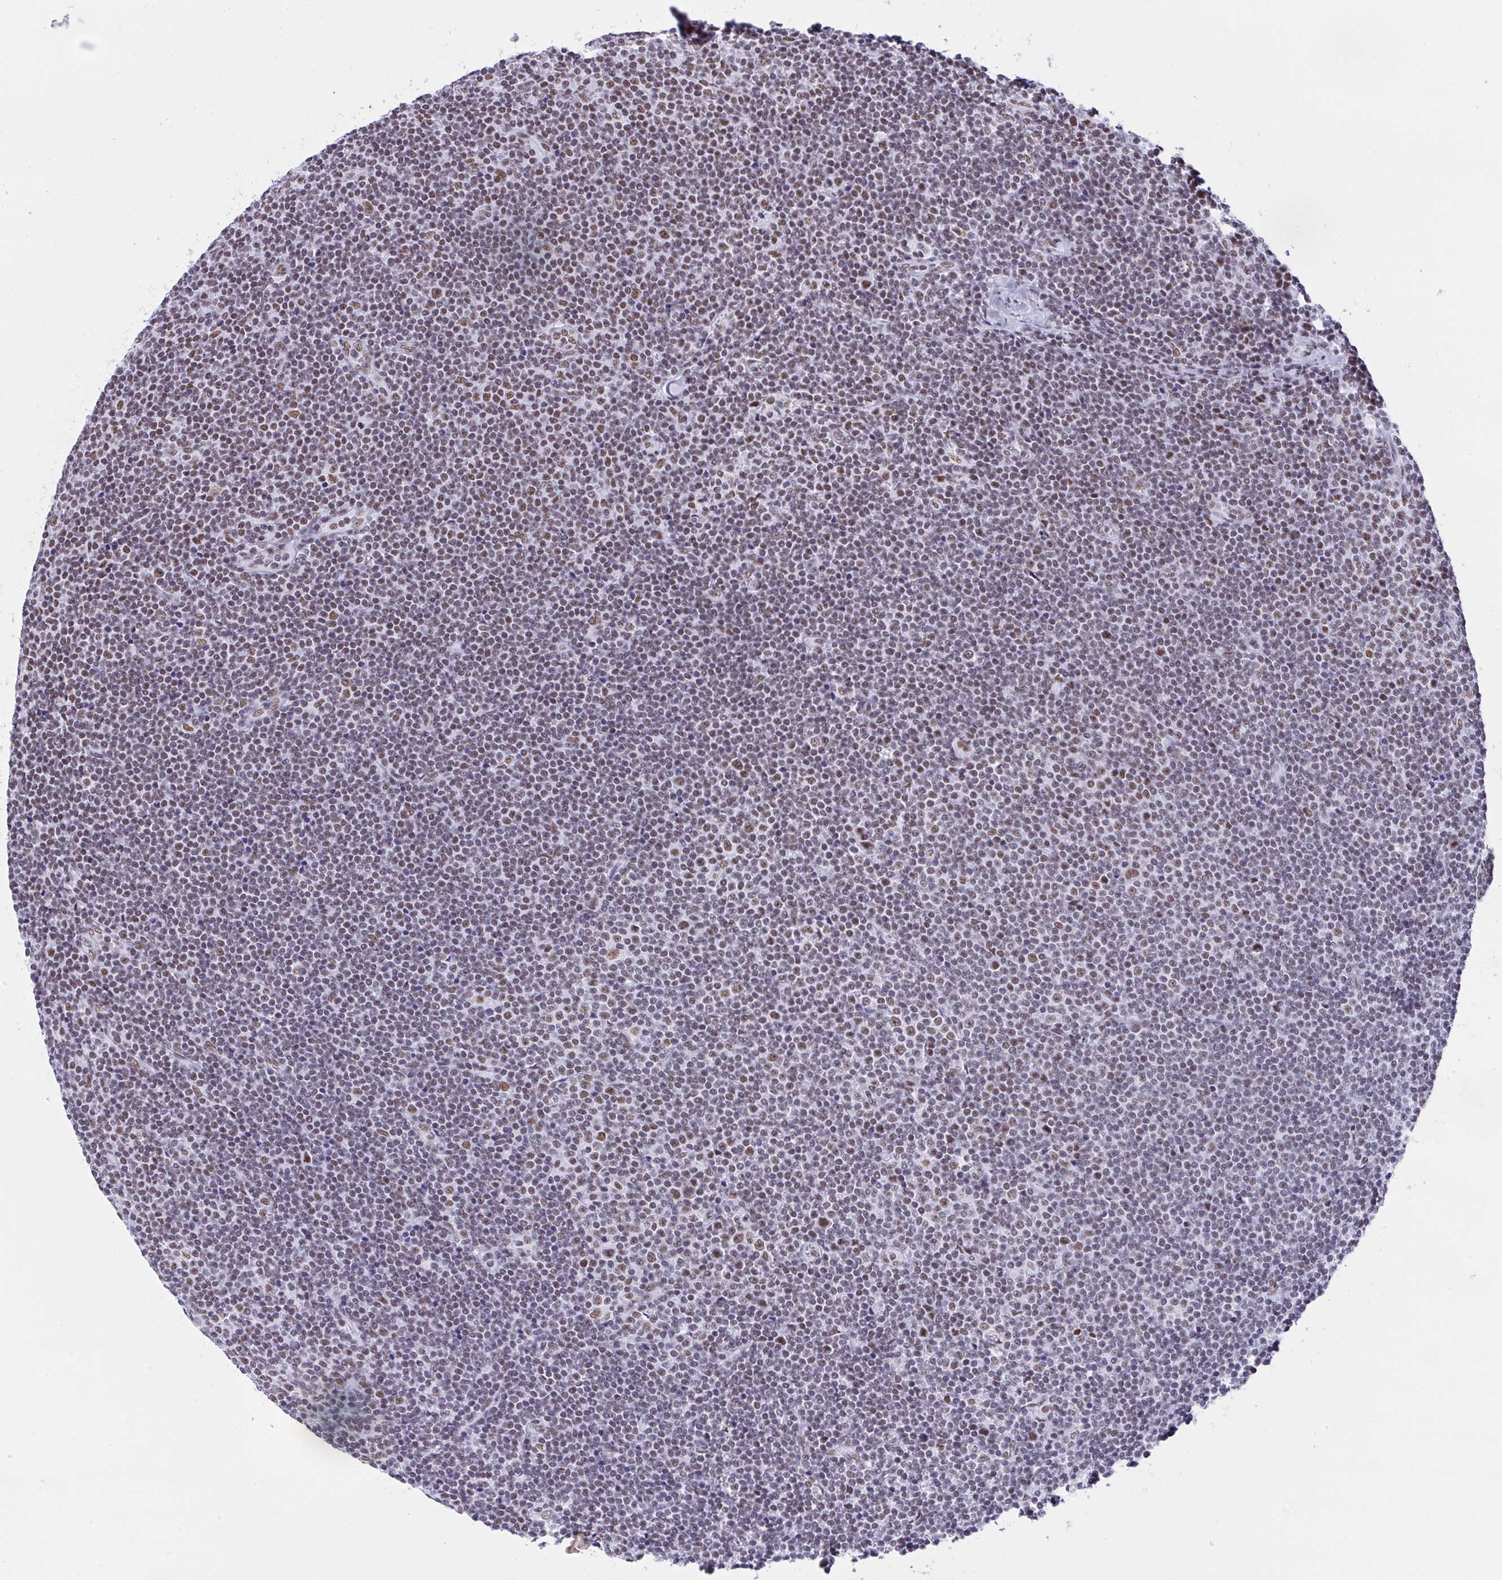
{"staining": {"intensity": "weak", "quantity": "25%-75%", "location": "nuclear"}, "tissue": "lymphoma", "cell_type": "Tumor cells", "image_type": "cancer", "snomed": [{"axis": "morphology", "description": "Malignant lymphoma, non-Hodgkin's type, Low grade"}, {"axis": "topography", "description": "Lymph node"}], "caption": "The image exhibits staining of lymphoma, revealing weak nuclear protein staining (brown color) within tumor cells.", "gene": "DDX52", "patient": {"sex": "male", "age": 48}}